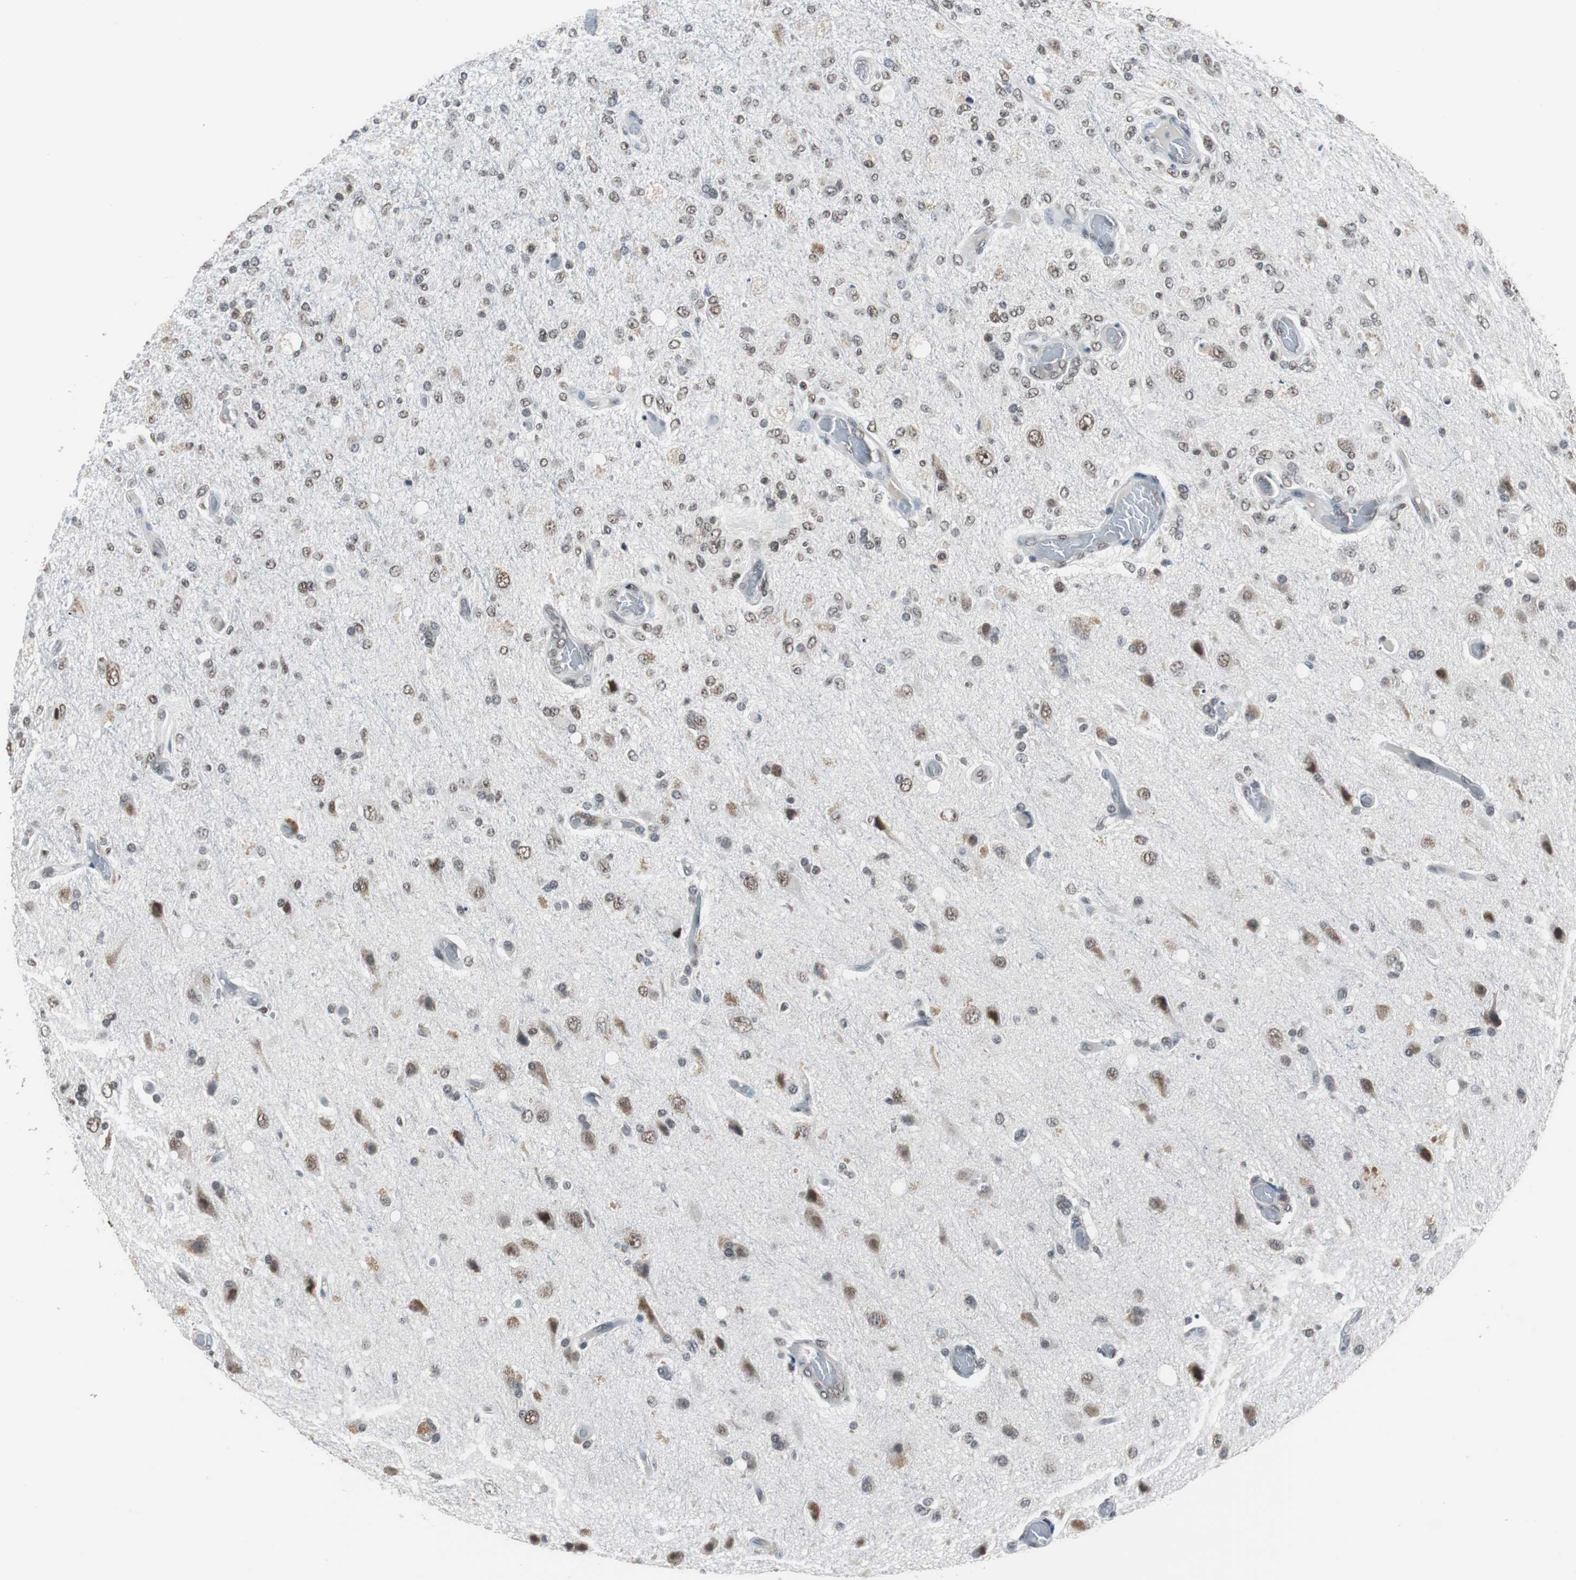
{"staining": {"intensity": "moderate", "quantity": "25%-75%", "location": "nuclear"}, "tissue": "glioma", "cell_type": "Tumor cells", "image_type": "cancer", "snomed": [{"axis": "morphology", "description": "Normal tissue, NOS"}, {"axis": "morphology", "description": "Glioma, malignant, High grade"}, {"axis": "topography", "description": "Cerebral cortex"}], "caption": "Immunohistochemistry of glioma demonstrates medium levels of moderate nuclear staining in approximately 25%-75% of tumor cells.", "gene": "TAF7", "patient": {"sex": "male", "age": 77}}